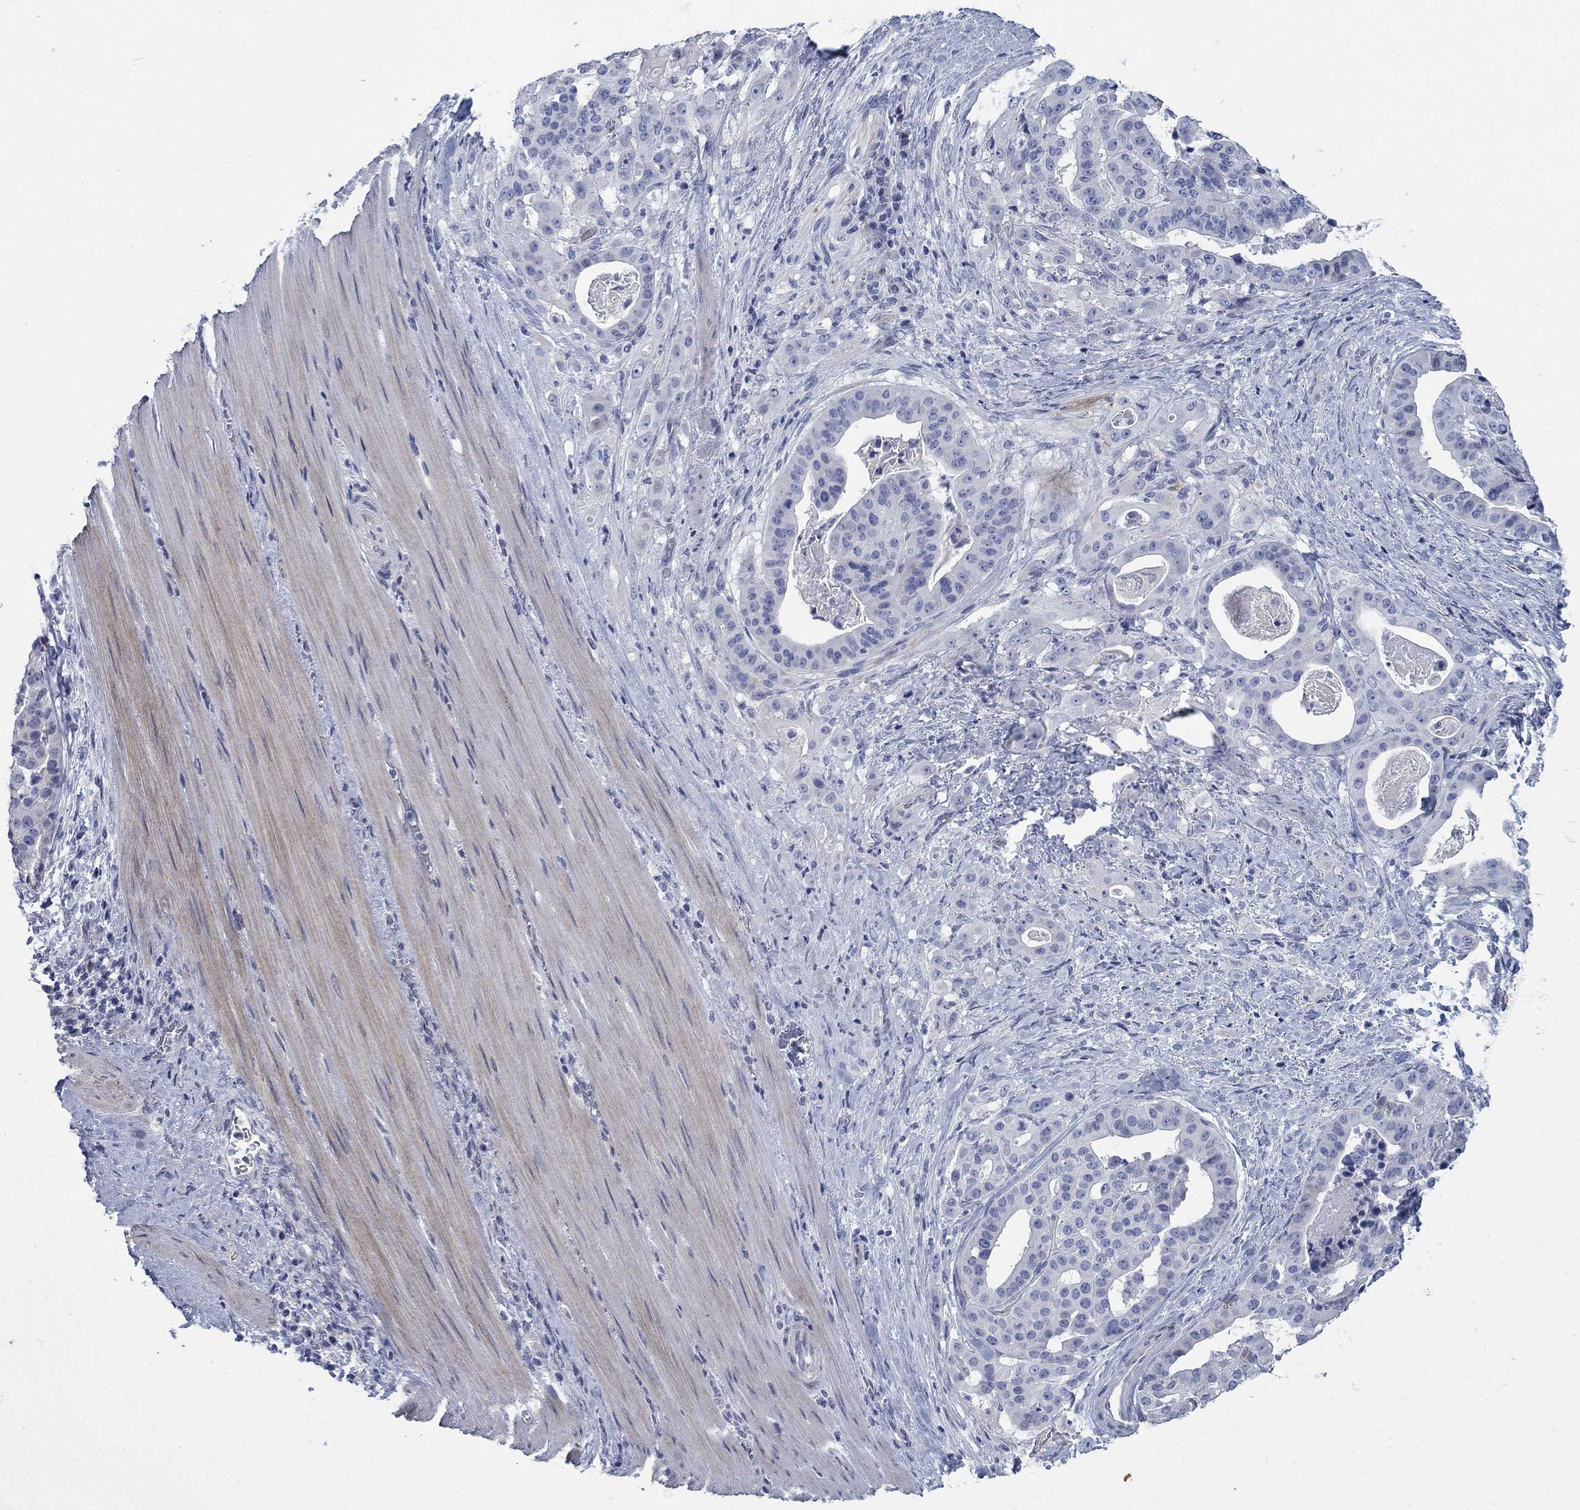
{"staining": {"intensity": "negative", "quantity": "none", "location": "none"}, "tissue": "stomach cancer", "cell_type": "Tumor cells", "image_type": "cancer", "snomed": [{"axis": "morphology", "description": "Adenocarcinoma, NOS"}, {"axis": "topography", "description": "Stomach"}], "caption": "The image reveals no significant positivity in tumor cells of stomach cancer. (Immunohistochemistry (ihc), brightfield microscopy, high magnification).", "gene": "DNER", "patient": {"sex": "male", "age": 48}}